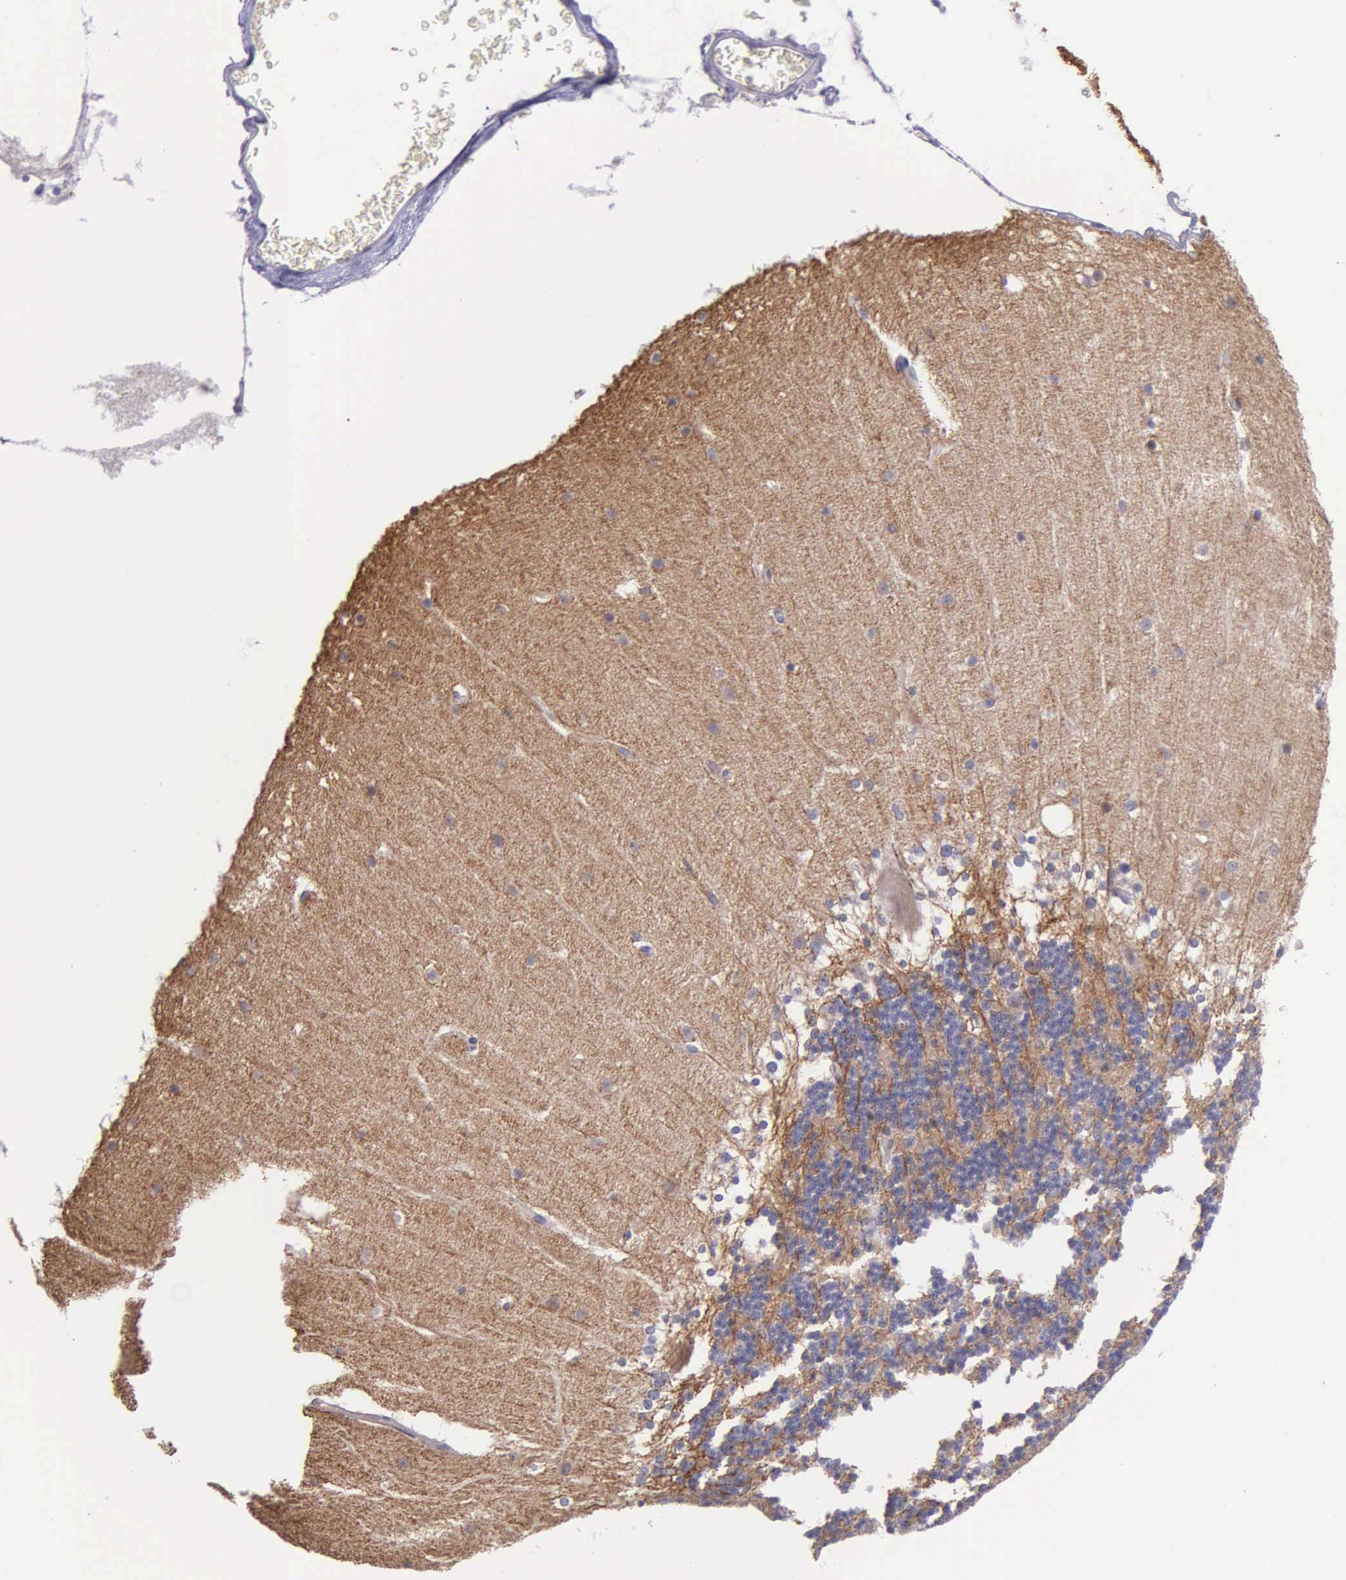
{"staining": {"intensity": "negative", "quantity": "none", "location": "none"}, "tissue": "cerebellum", "cell_type": "Cells in granular layer", "image_type": "normal", "snomed": [{"axis": "morphology", "description": "Normal tissue, NOS"}, {"axis": "topography", "description": "Cerebellum"}], "caption": "Normal cerebellum was stained to show a protein in brown. There is no significant expression in cells in granular layer.", "gene": "ZC3H12B", "patient": {"sex": "female", "age": 19}}